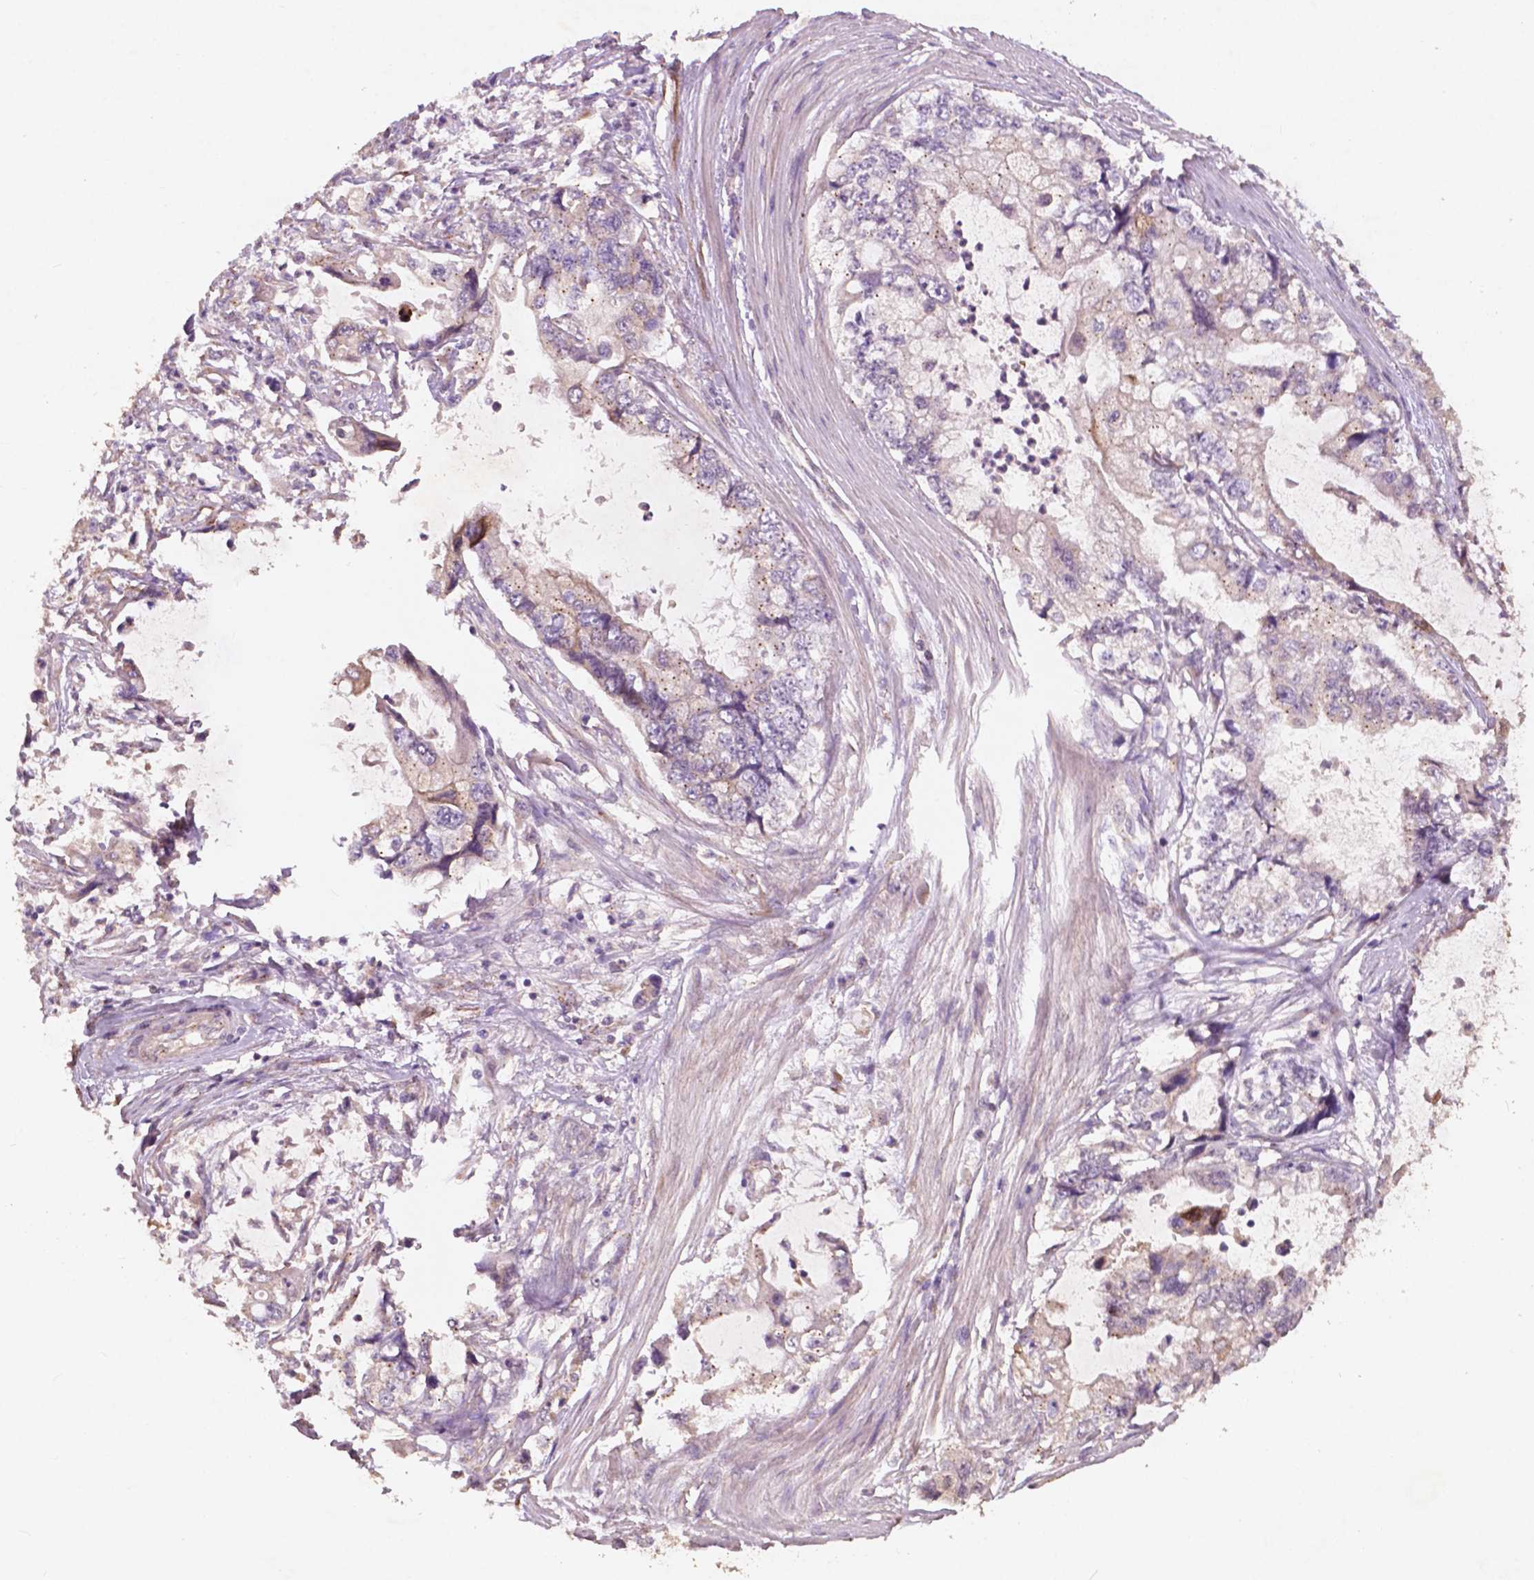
{"staining": {"intensity": "weak", "quantity": "25%-75%", "location": "cytoplasmic/membranous"}, "tissue": "stomach cancer", "cell_type": "Tumor cells", "image_type": "cancer", "snomed": [{"axis": "morphology", "description": "Adenocarcinoma, NOS"}, {"axis": "topography", "description": "Pancreas"}, {"axis": "topography", "description": "Stomach, upper"}, {"axis": "topography", "description": "Stomach"}], "caption": "Stomach cancer (adenocarcinoma) stained for a protein exhibits weak cytoplasmic/membranous positivity in tumor cells. Using DAB (brown) and hematoxylin (blue) stains, captured at high magnification using brightfield microscopy.", "gene": "CHPT1", "patient": {"sex": "male", "age": 77}}